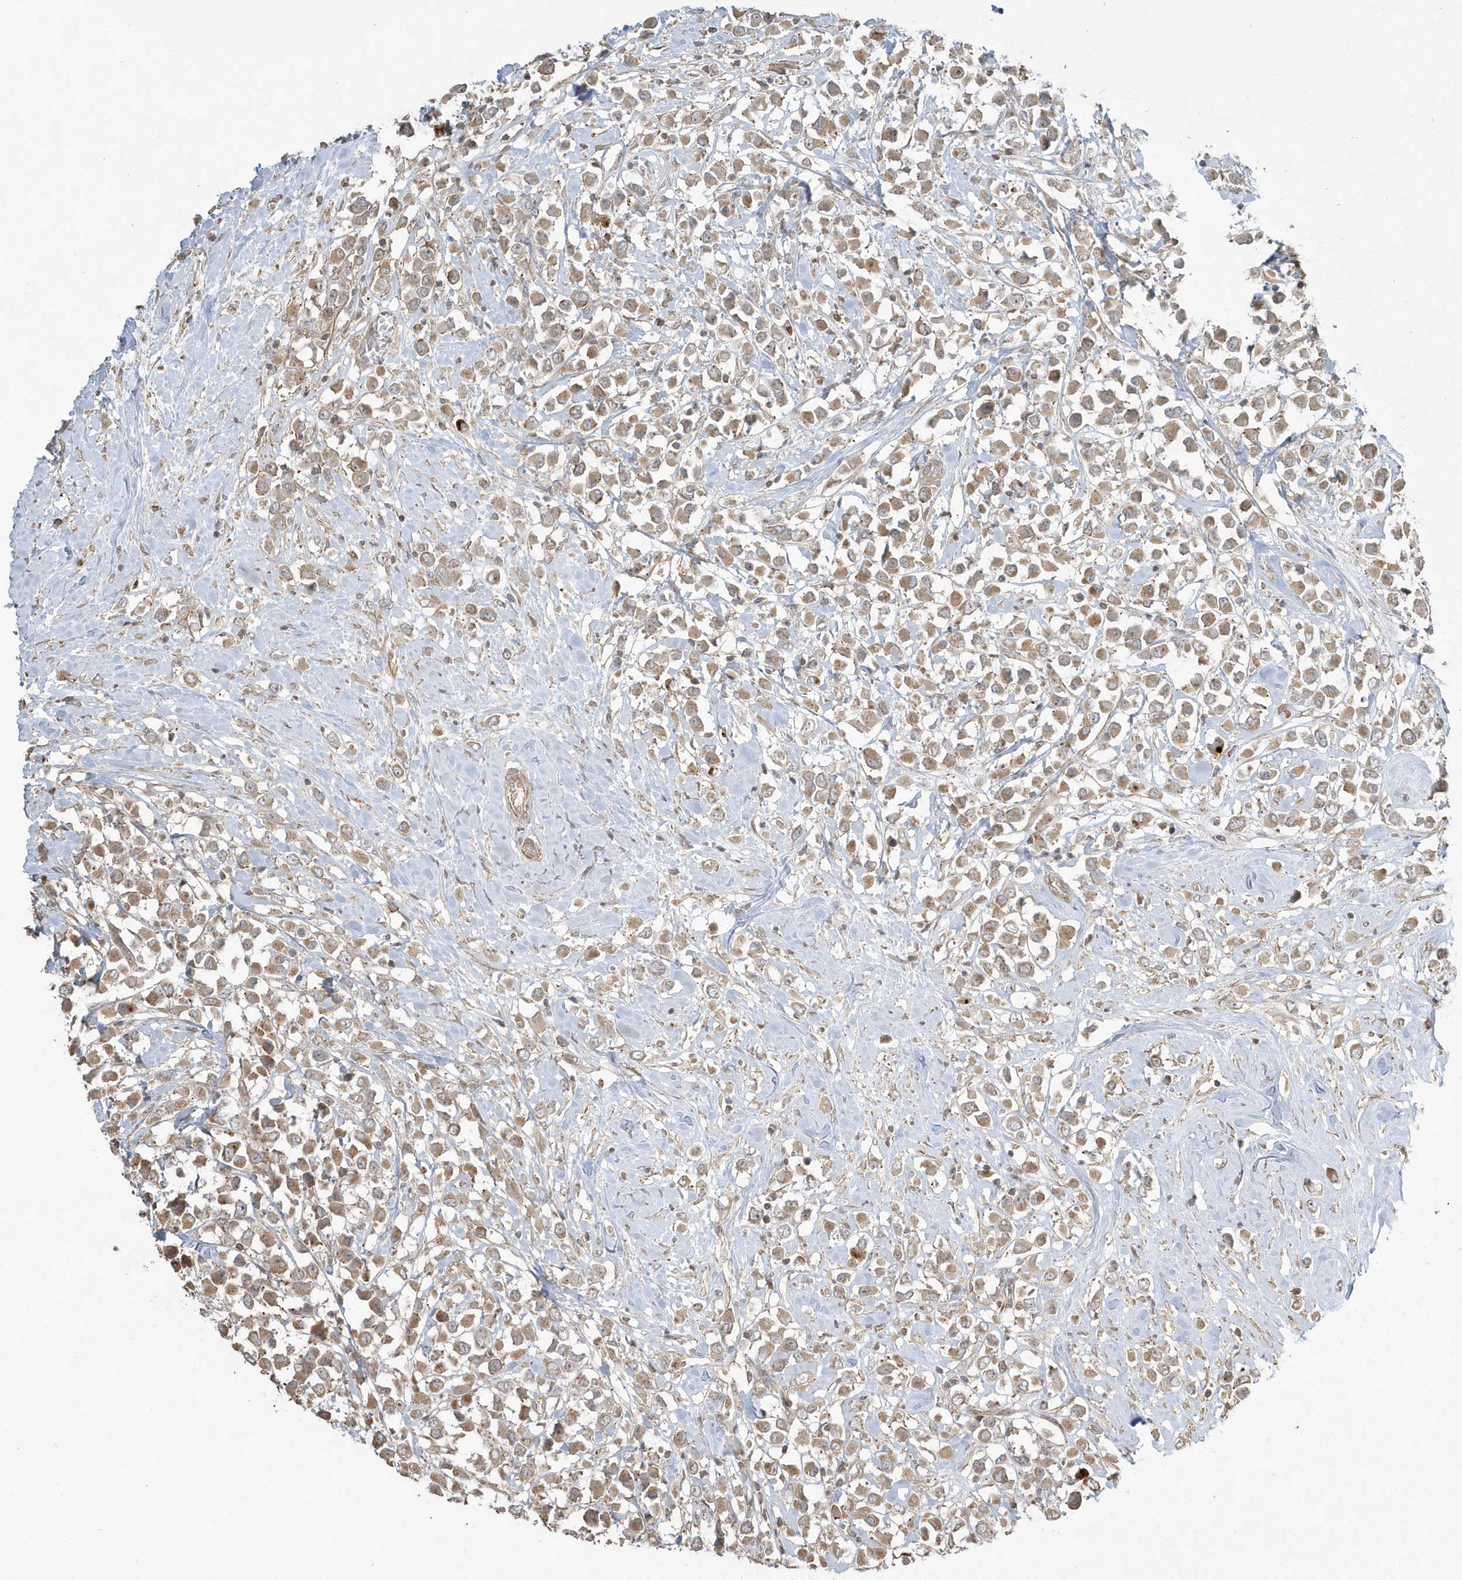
{"staining": {"intensity": "strong", "quantity": "<25%", "location": "cytoplasmic/membranous"}, "tissue": "breast cancer", "cell_type": "Tumor cells", "image_type": "cancer", "snomed": [{"axis": "morphology", "description": "Duct carcinoma"}, {"axis": "topography", "description": "Breast"}], "caption": "Protein staining exhibits strong cytoplasmic/membranous staining in approximately <25% of tumor cells in breast cancer. (IHC, brightfield microscopy, high magnification).", "gene": "ARMC8", "patient": {"sex": "female", "age": 61}}